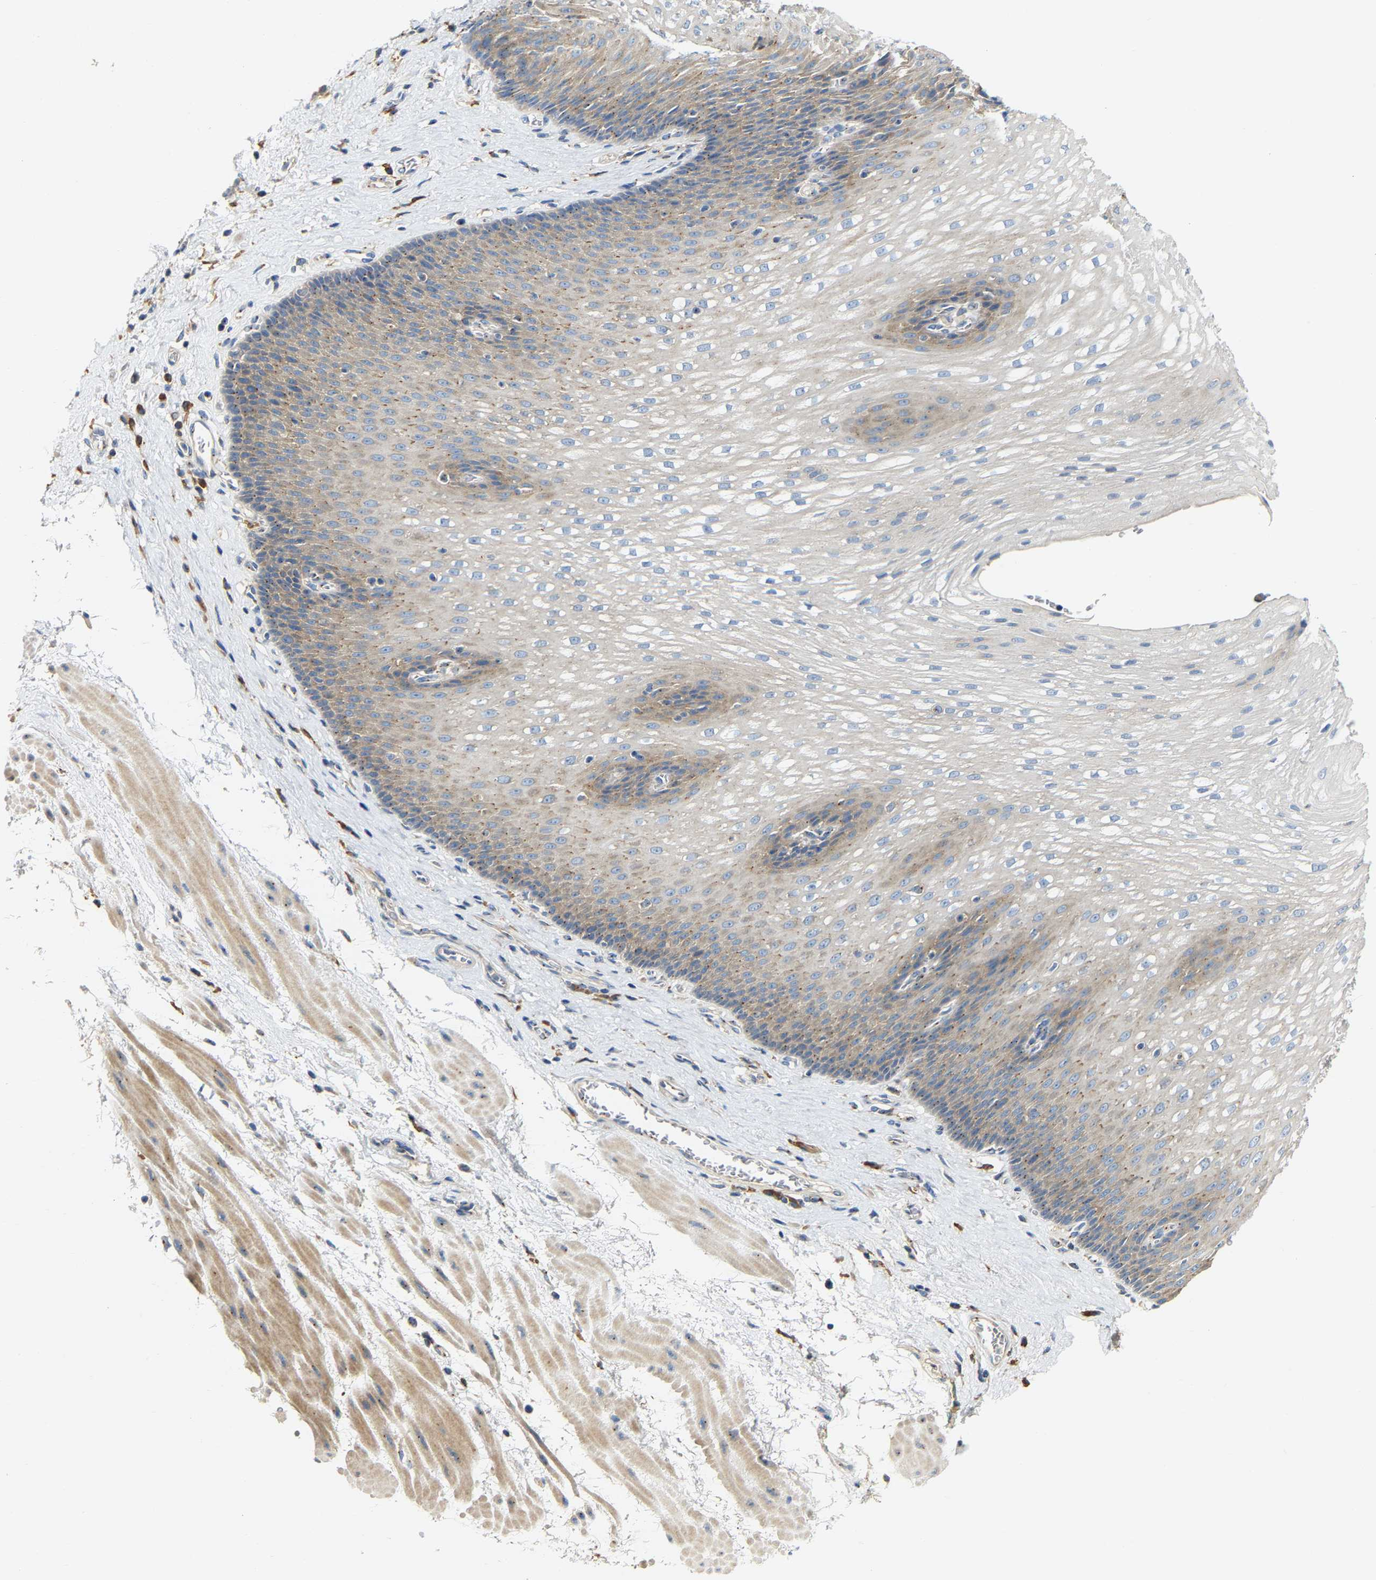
{"staining": {"intensity": "weak", "quantity": "25%-75%", "location": "cytoplasmic/membranous"}, "tissue": "esophagus", "cell_type": "Squamous epithelial cells", "image_type": "normal", "snomed": [{"axis": "morphology", "description": "Normal tissue, NOS"}, {"axis": "topography", "description": "Esophagus"}], "caption": "Weak cytoplasmic/membranous expression is present in about 25%-75% of squamous epithelial cells in benign esophagus.", "gene": "PCNT", "patient": {"sex": "male", "age": 48}}